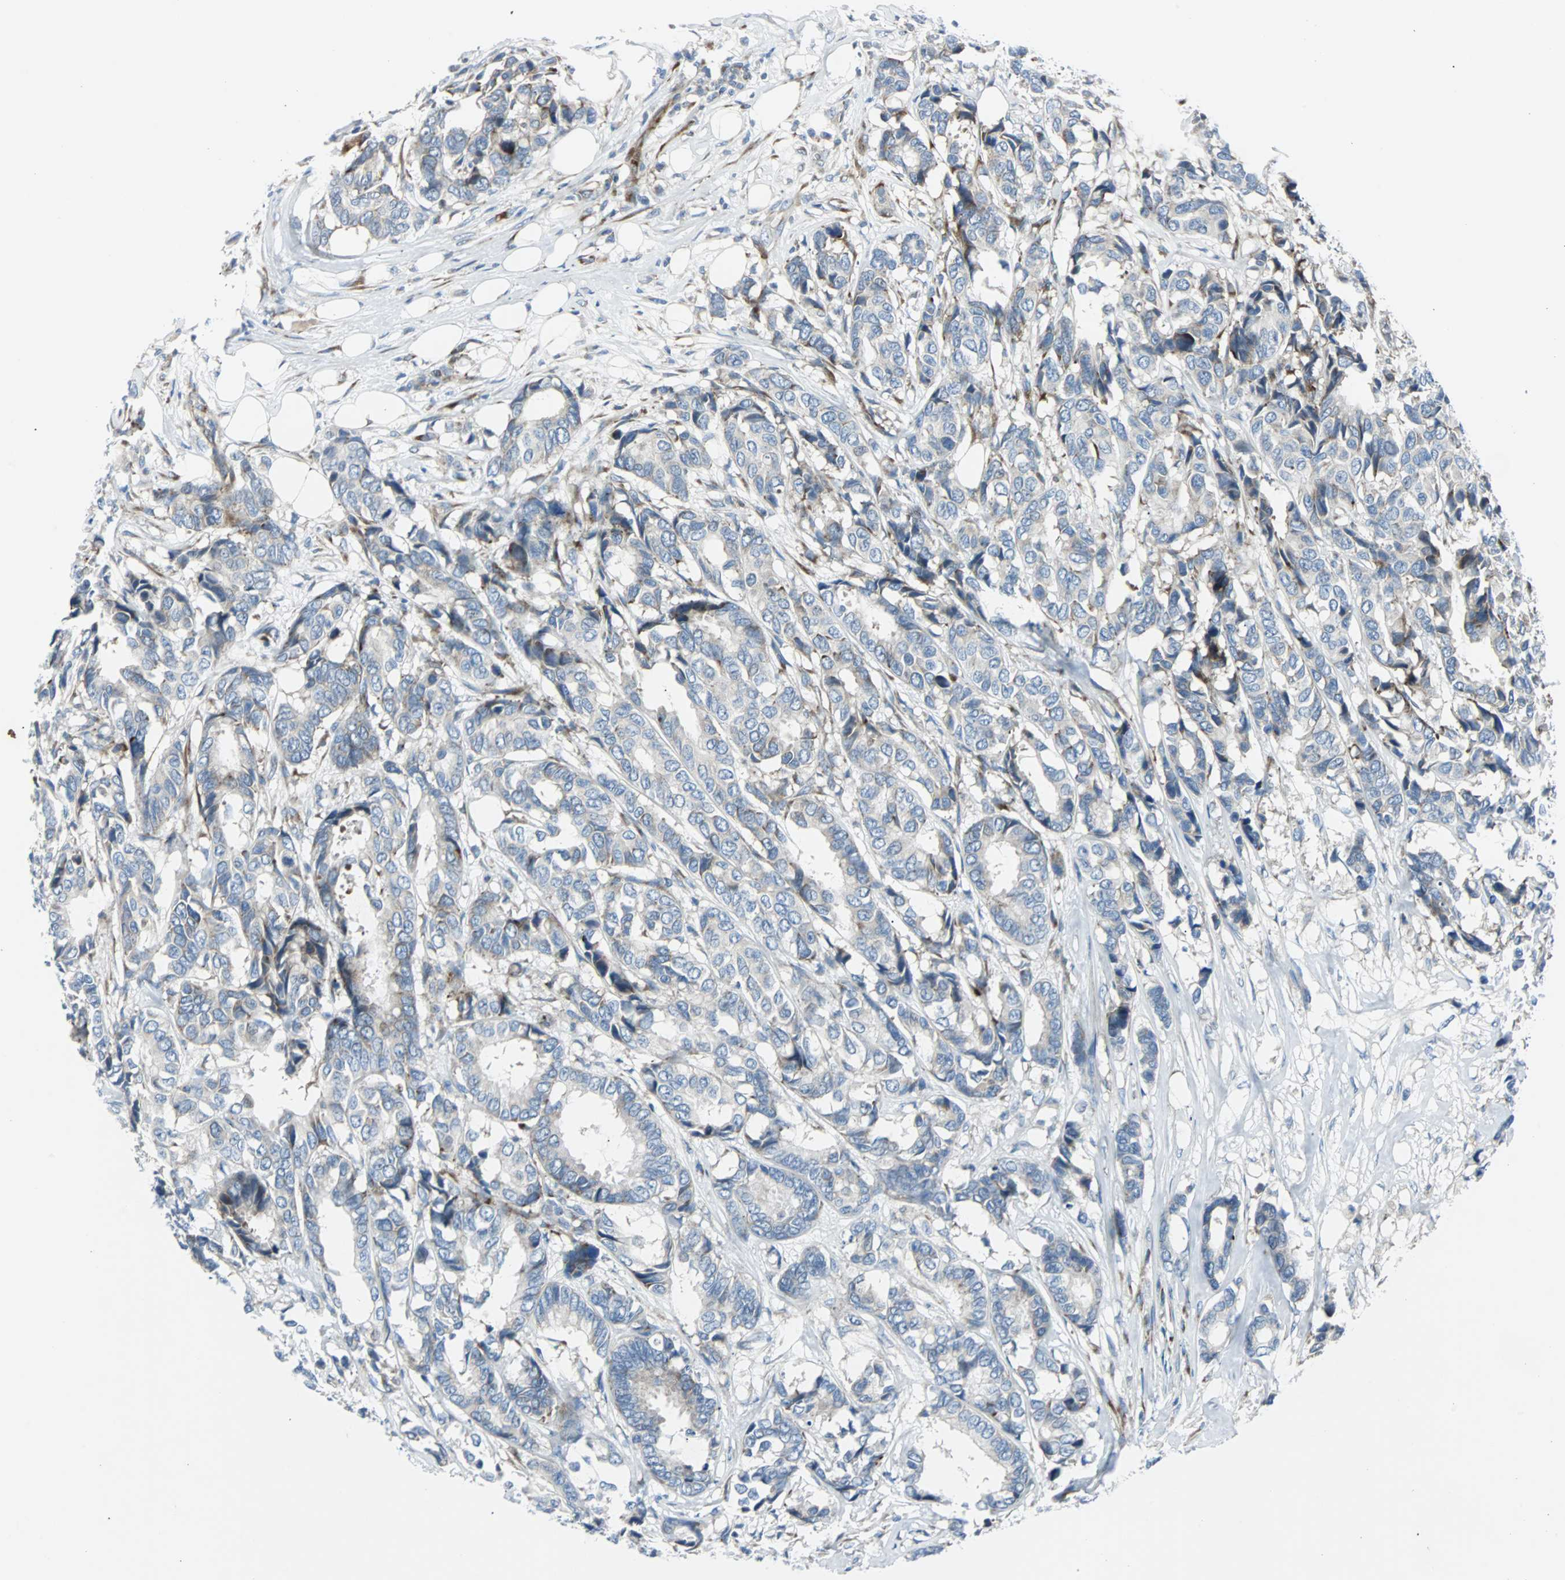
{"staining": {"intensity": "weak", "quantity": "25%-75%", "location": "cytoplasmic/membranous"}, "tissue": "breast cancer", "cell_type": "Tumor cells", "image_type": "cancer", "snomed": [{"axis": "morphology", "description": "Duct carcinoma"}, {"axis": "topography", "description": "Breast"}], "caption": "The histopathology image exhibits a brown stain indicating the presence of a protein in the cytoplasmic/membranous of tumor cells in breast intraductal carcinoma.", "gene": "BBC3", "patient": {"sex": "female", "age": 87}}